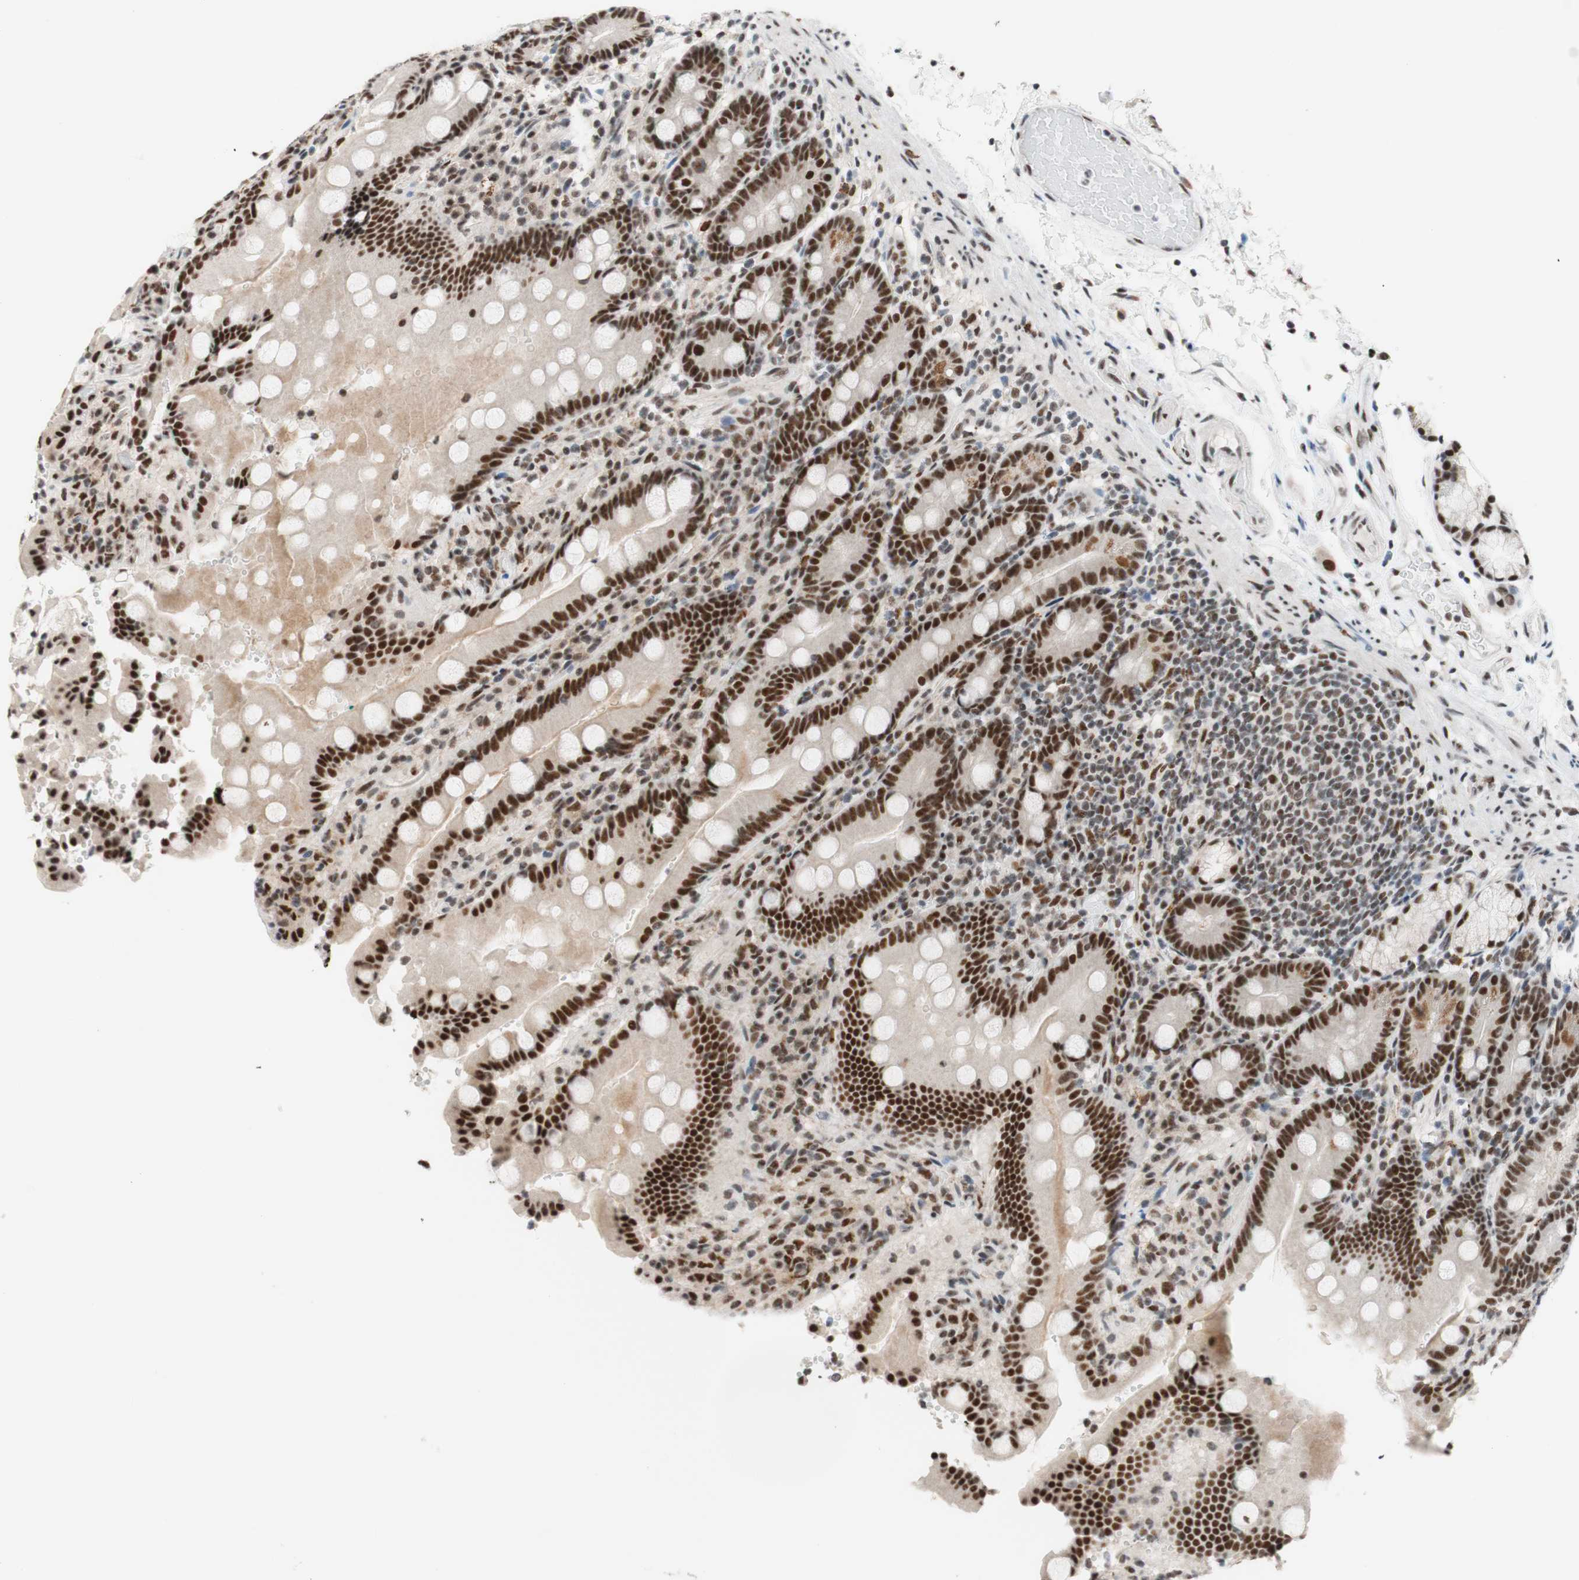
{"staining": {"intensity": "strong", "quantity": ">75%", "location": "nuclear"}, "tissue": "duodenum", "cell_type": "Glandular cells", "image_type": "normal", "snomed": [{"axis": "morphology", "description": "Normal tissue, NOS"}, {"axis": "topography", "description": "Small intestine, NOS"}], "caption": "Immunohistochemistry histopathology image of benign human duodenum stained for a protein (brown), which reveals high levels of strong nuclear positivity in about >75% of glandular cells.", "gene": "PRPF19", "patient": {"sex": "female", "age": 71}}